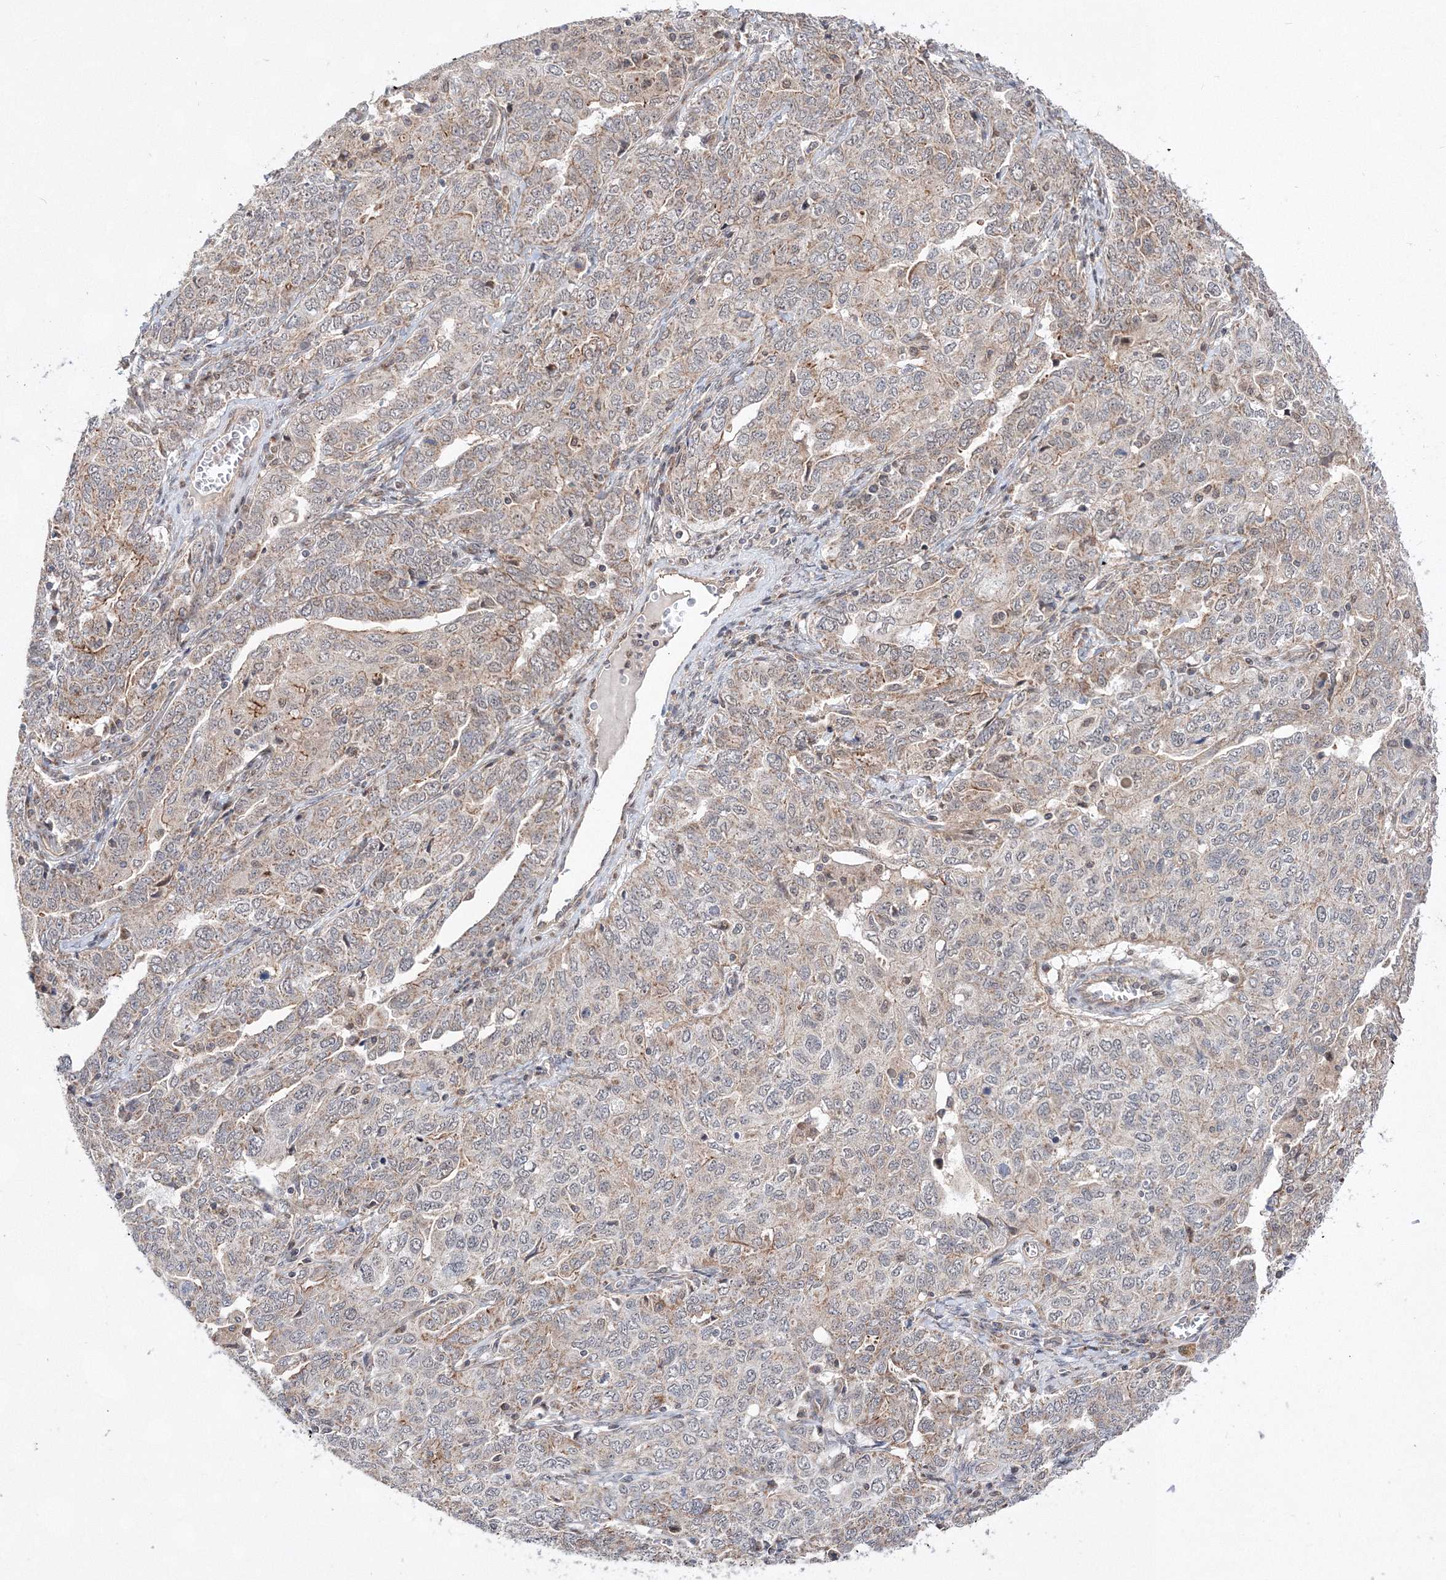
{"staining": {"intensity": "moderate", "quantity": "<25%", "location": "cytoplasmic/membranous"}, "tissue": "ovarian cancer", "cell_type": "Tumor cells", "image_type": "cancer", "snomed": [{"axis": "morphology", "description": "Carcinoma, endometroid"}, {"axis": "topography", "description": "Ovary"}], "caption": "Ovarian endometroid carcinoma stained with DAB IHC reveals low levels of moderate cytoplasmic/membranous positivity in approximately <25% of tumor cells.", "gene": "DALRD3", "patient": {"sex": "female", "age": 62}}